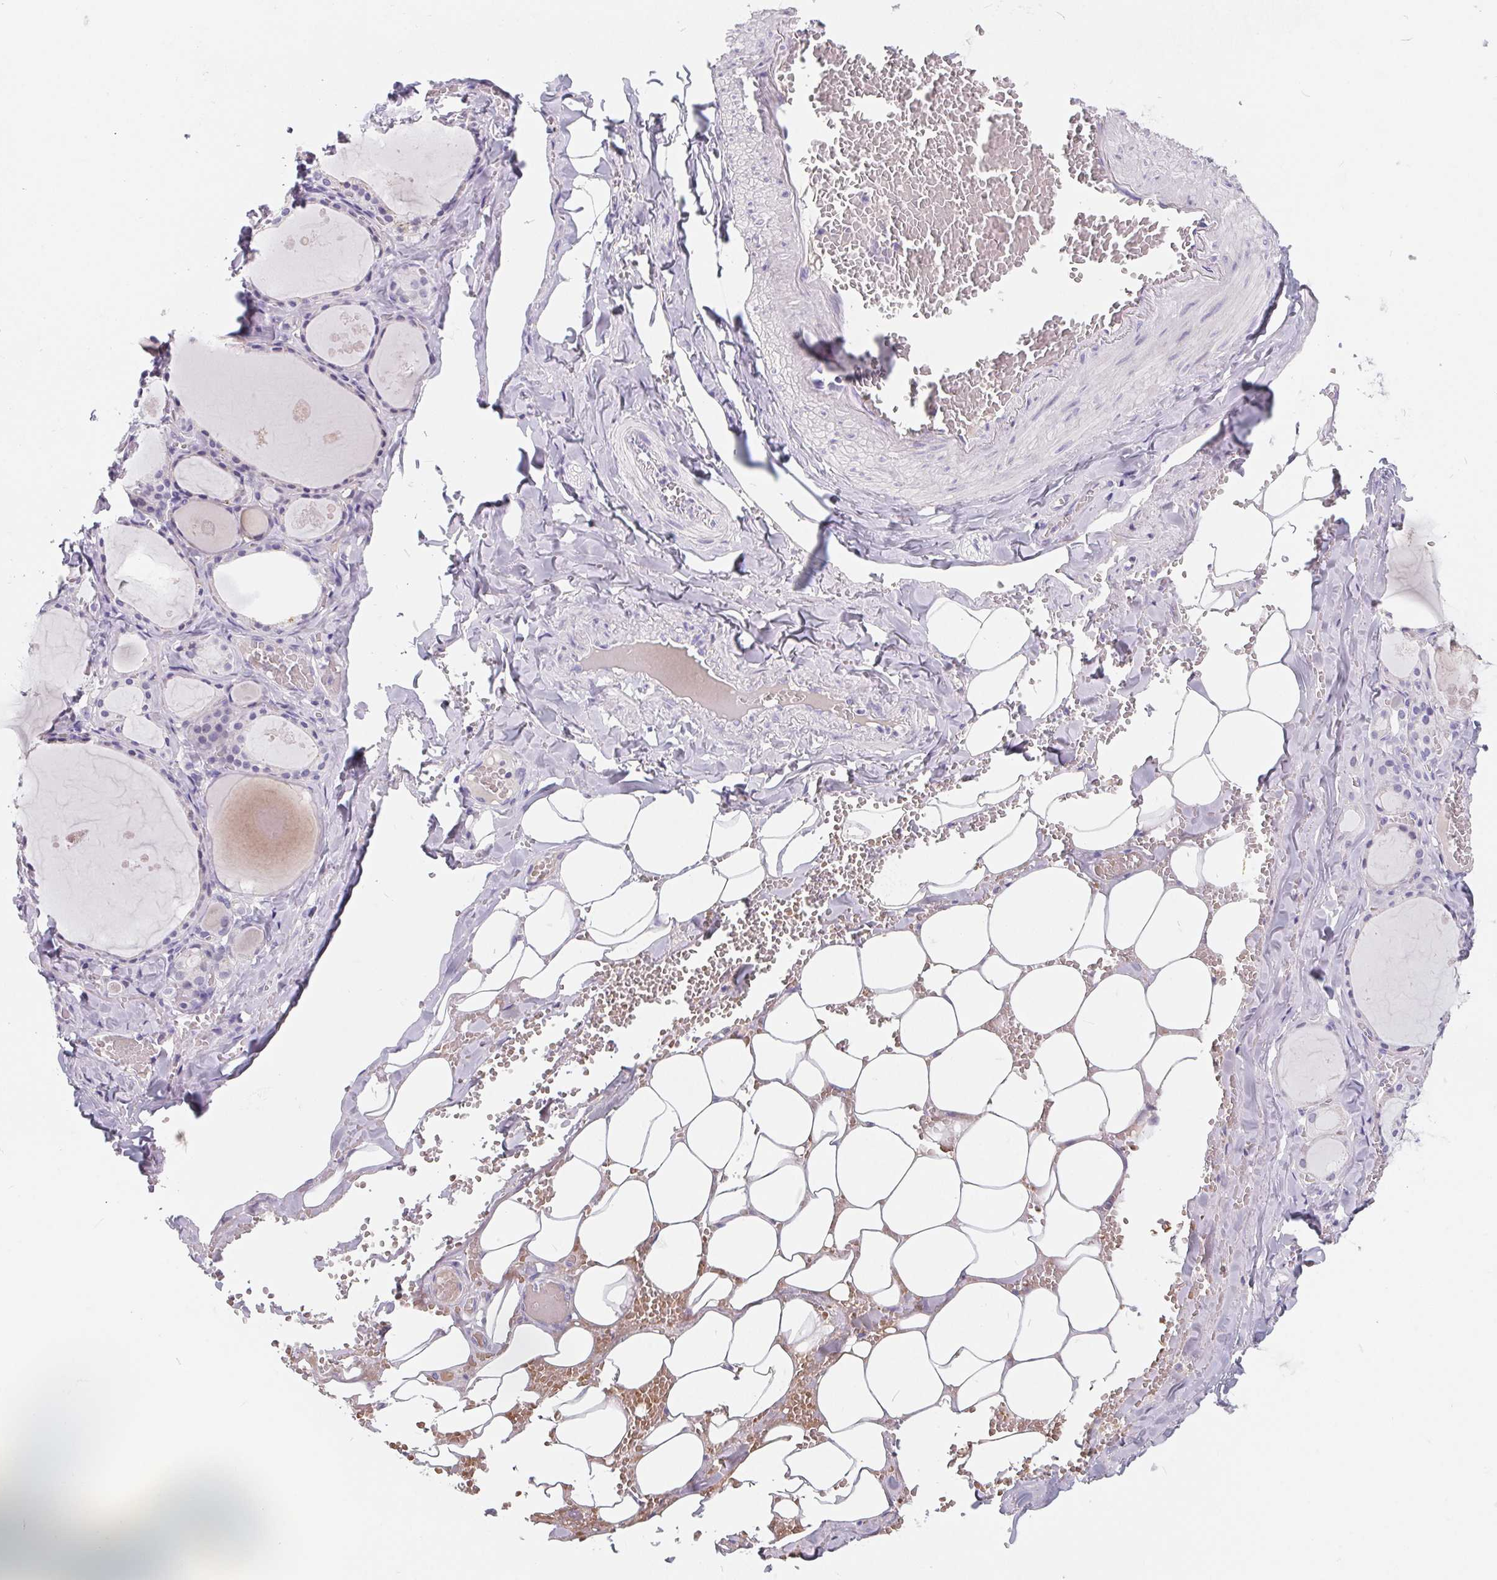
{"staining": {"intensity": "negative", "quantity": "none", "location": "none"}, "tissue": "thyroid gland", "cell_type": "Glandular cells", "image_type": "normal", "snomed": [{"axis": "morphology", "description": "Normal tissue, NOS"}, {"axis": "topography", "description": "Thyroid gland"}], "caption": "The IHC image has no significant expression in glandular cells of thyroid gland. The staining was performed using DAB (3,3'-diaminobenzidine) to visualize the protein expression in brown, while the nuclei were stained in blue with hematoxylin (Magnification: 20x).", "gene": "FDX1", "patient": {"sex": "male", "age": 56}}